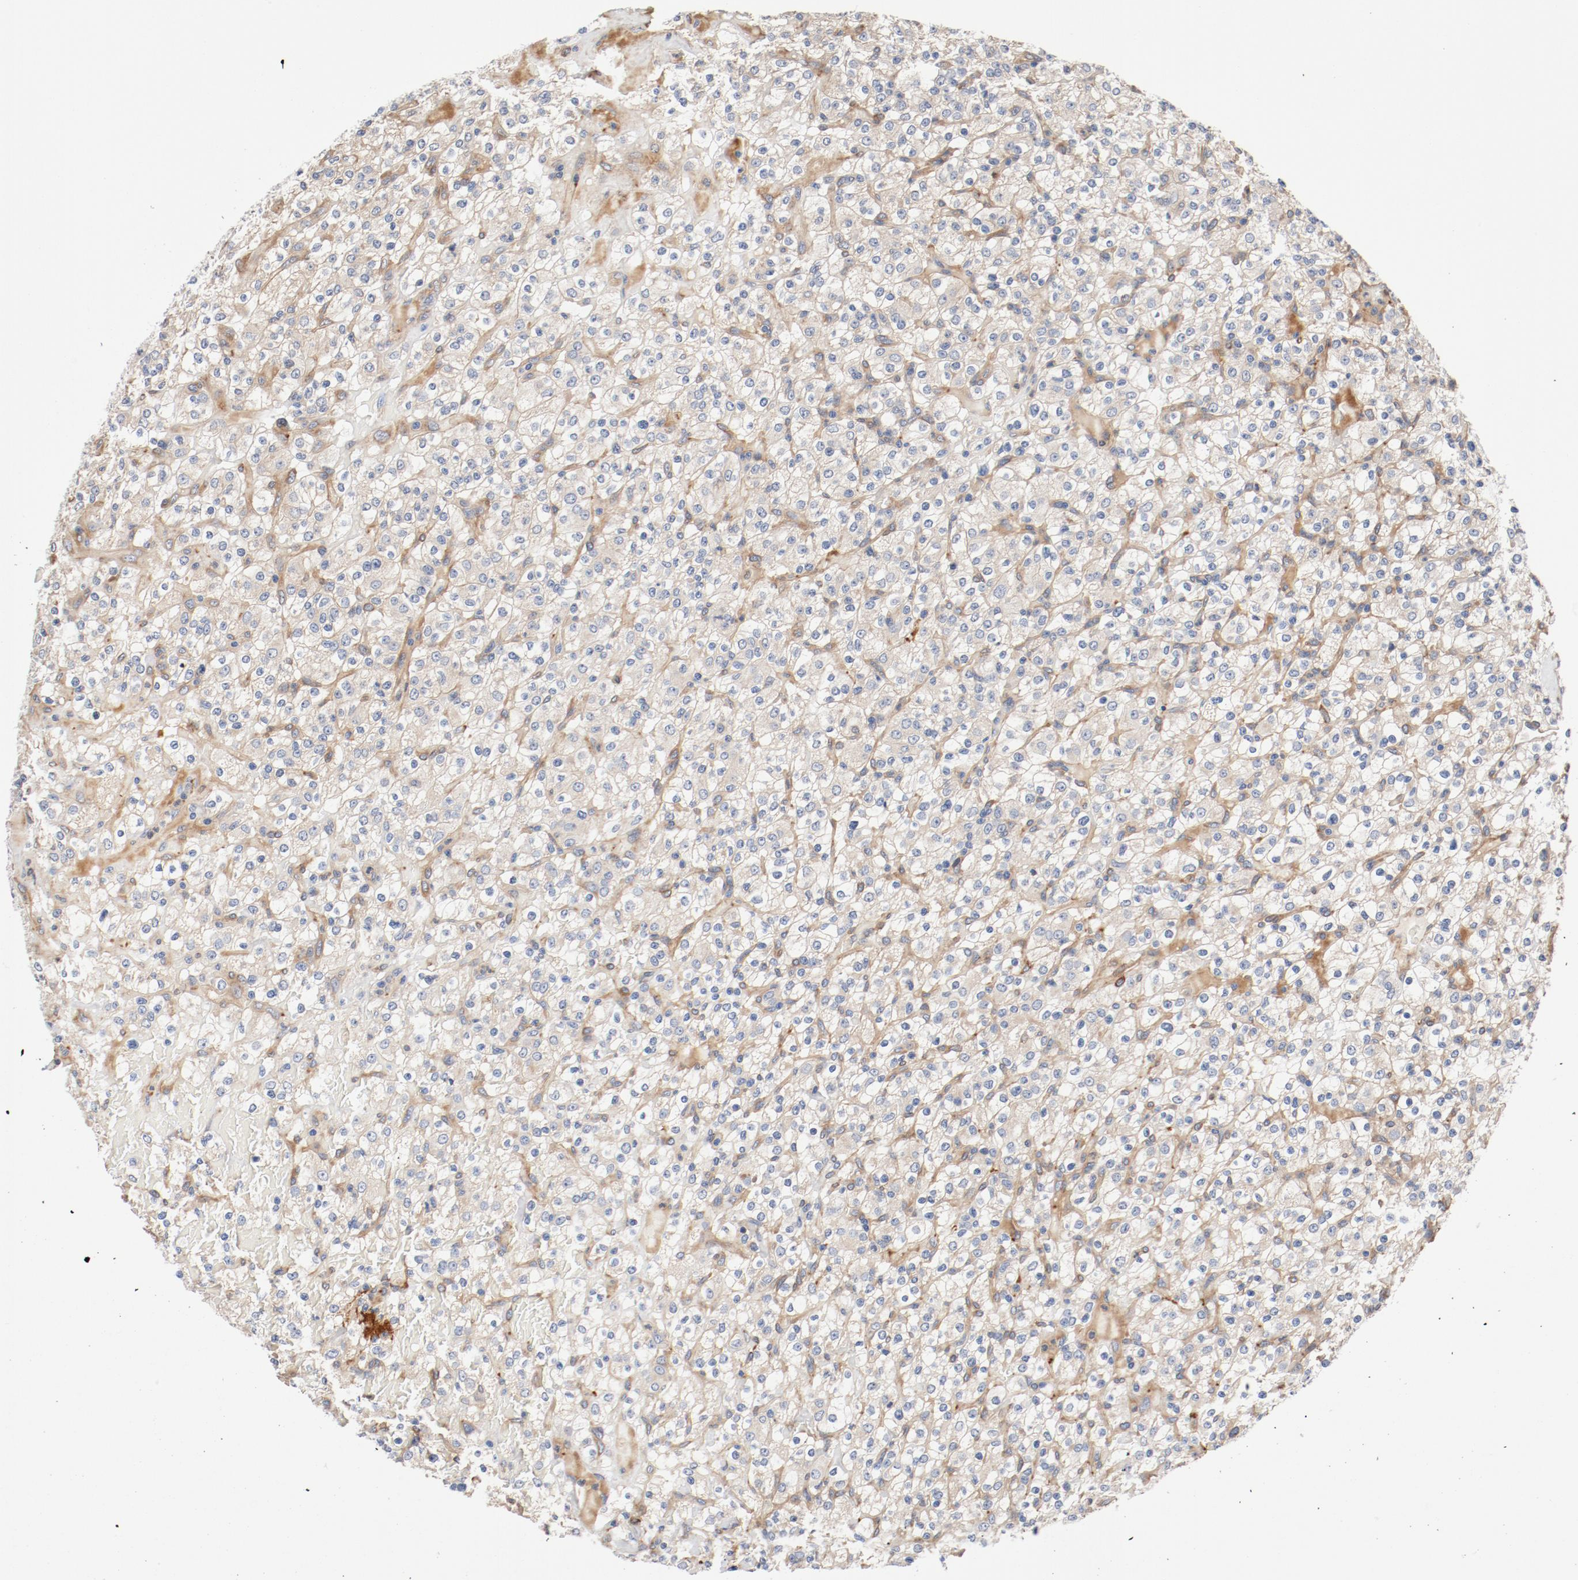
{"staining": {"intensity": "negative", "quantity": "none", "location": "none"}, "tissue": "renal cancer", "cell_type": "Tumor cells", "image_type": "cancer", "snomed": [{"axis": "morphology", "description": "Normal tissue, NOS"}, {"axis": "morphology", "description": "Adenocarcinoma, NOS"}, {"axis": "topography", "description": "Kidney"}], "caption": "Immunohistochemical staining of human renal cancer (adenocarcinoma) exhibits no significant expression in tumor cells.", "gene": "ILK", "patient": {"sex": "female", "age": 72}}